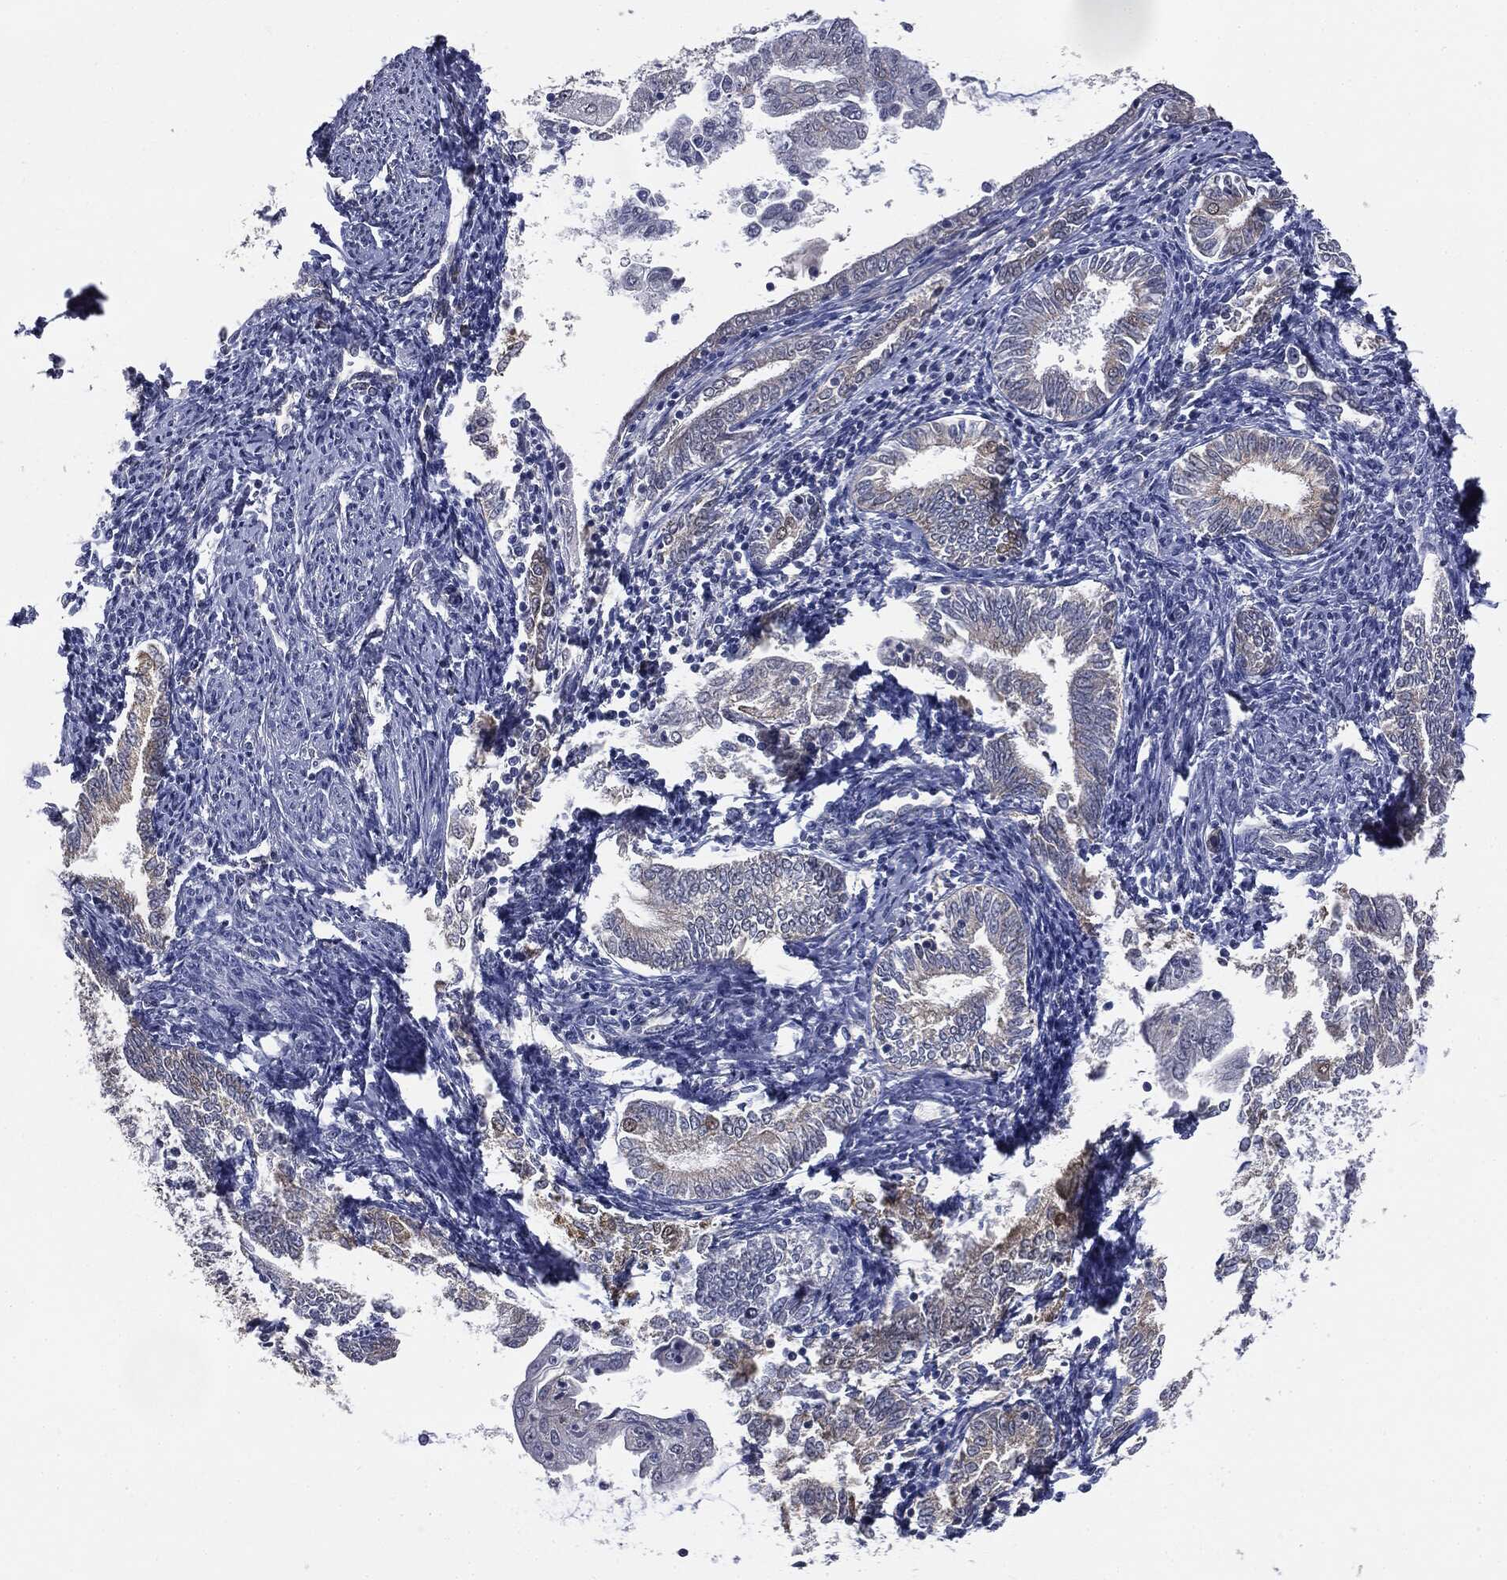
{"staining": {"intensity": "strong", "quantity": "<25%", "location": "nuclear"}, "tissue": "endometrial cancer", "cell_type": "Tumor cells", "image_type": "cancer", "snomed": [{"axis": "morphology", "description": "Adenocarcinoma, NOS"}, {"axis": "topography", "description": "Endometrium"}], "caption": "About <25% of tumor cells in human endometrial cancer demonstrate strong nuclear protein staining as visualized by brown immunohistochemical staining.", "gene": "TRMT1L", "patient": {"sex": "female", "age": 56}}